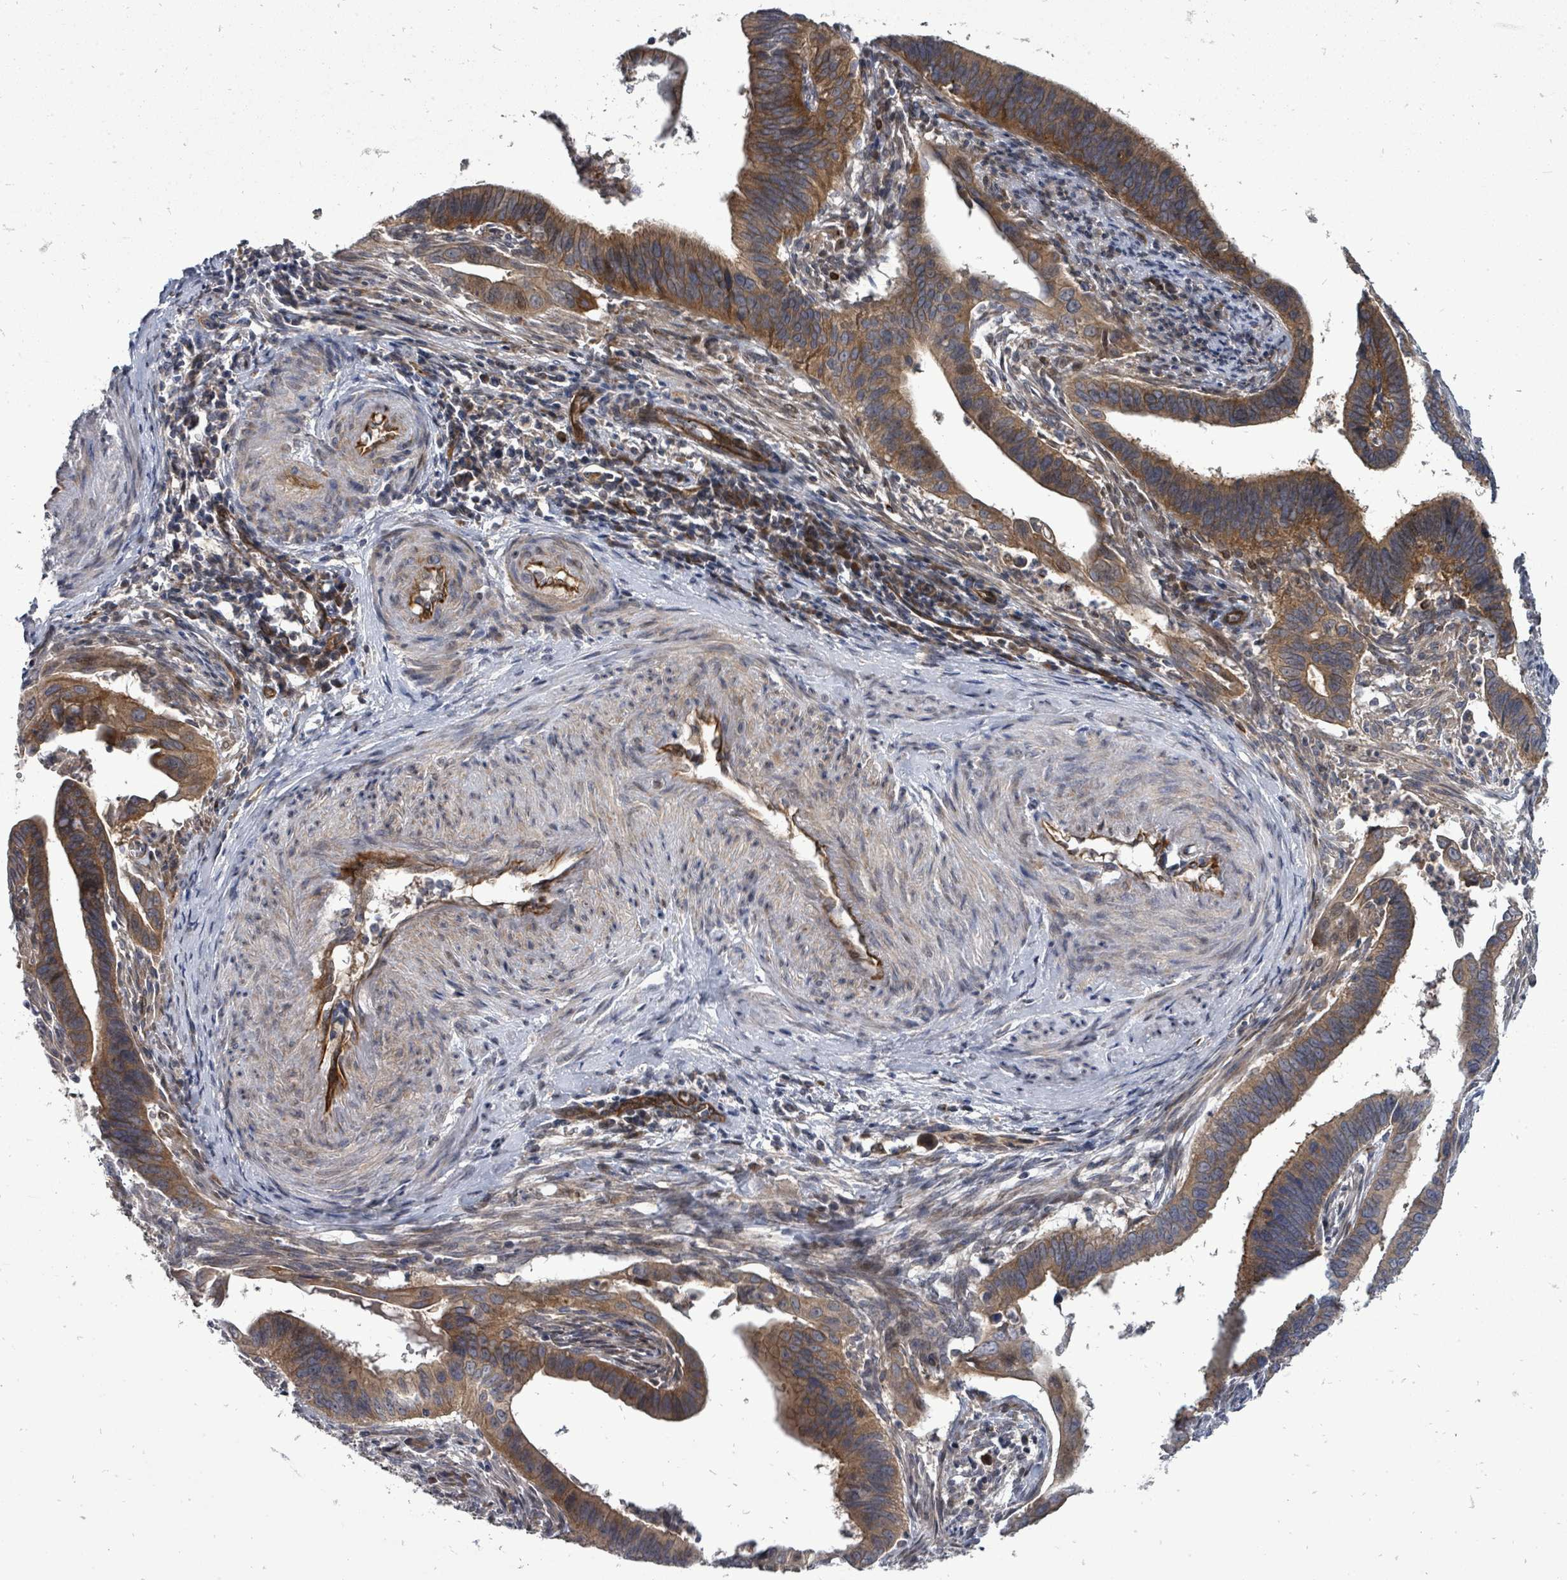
{"staining": {"intensity": "strong", "quantity": ">75%", "location": "cytoplasmic/membranous"}, "tissue": "cervical cancer", "cell_type": "Tumor cells", "image_type": "cancer", "snomed": [{"axis": "morphology", "description": "Adenocarcinoma, NOS"}, {"axis": "topography", "description": "Cervix"}], "caption": "A micrograph of human adenocarcinoma (cervical) stained for a protein demonstrates strong cytoplasmic/membranous brown staining in tumor cells.", "gene": "RALGAPB", "patient": {"sex": "female", "age": 42}}